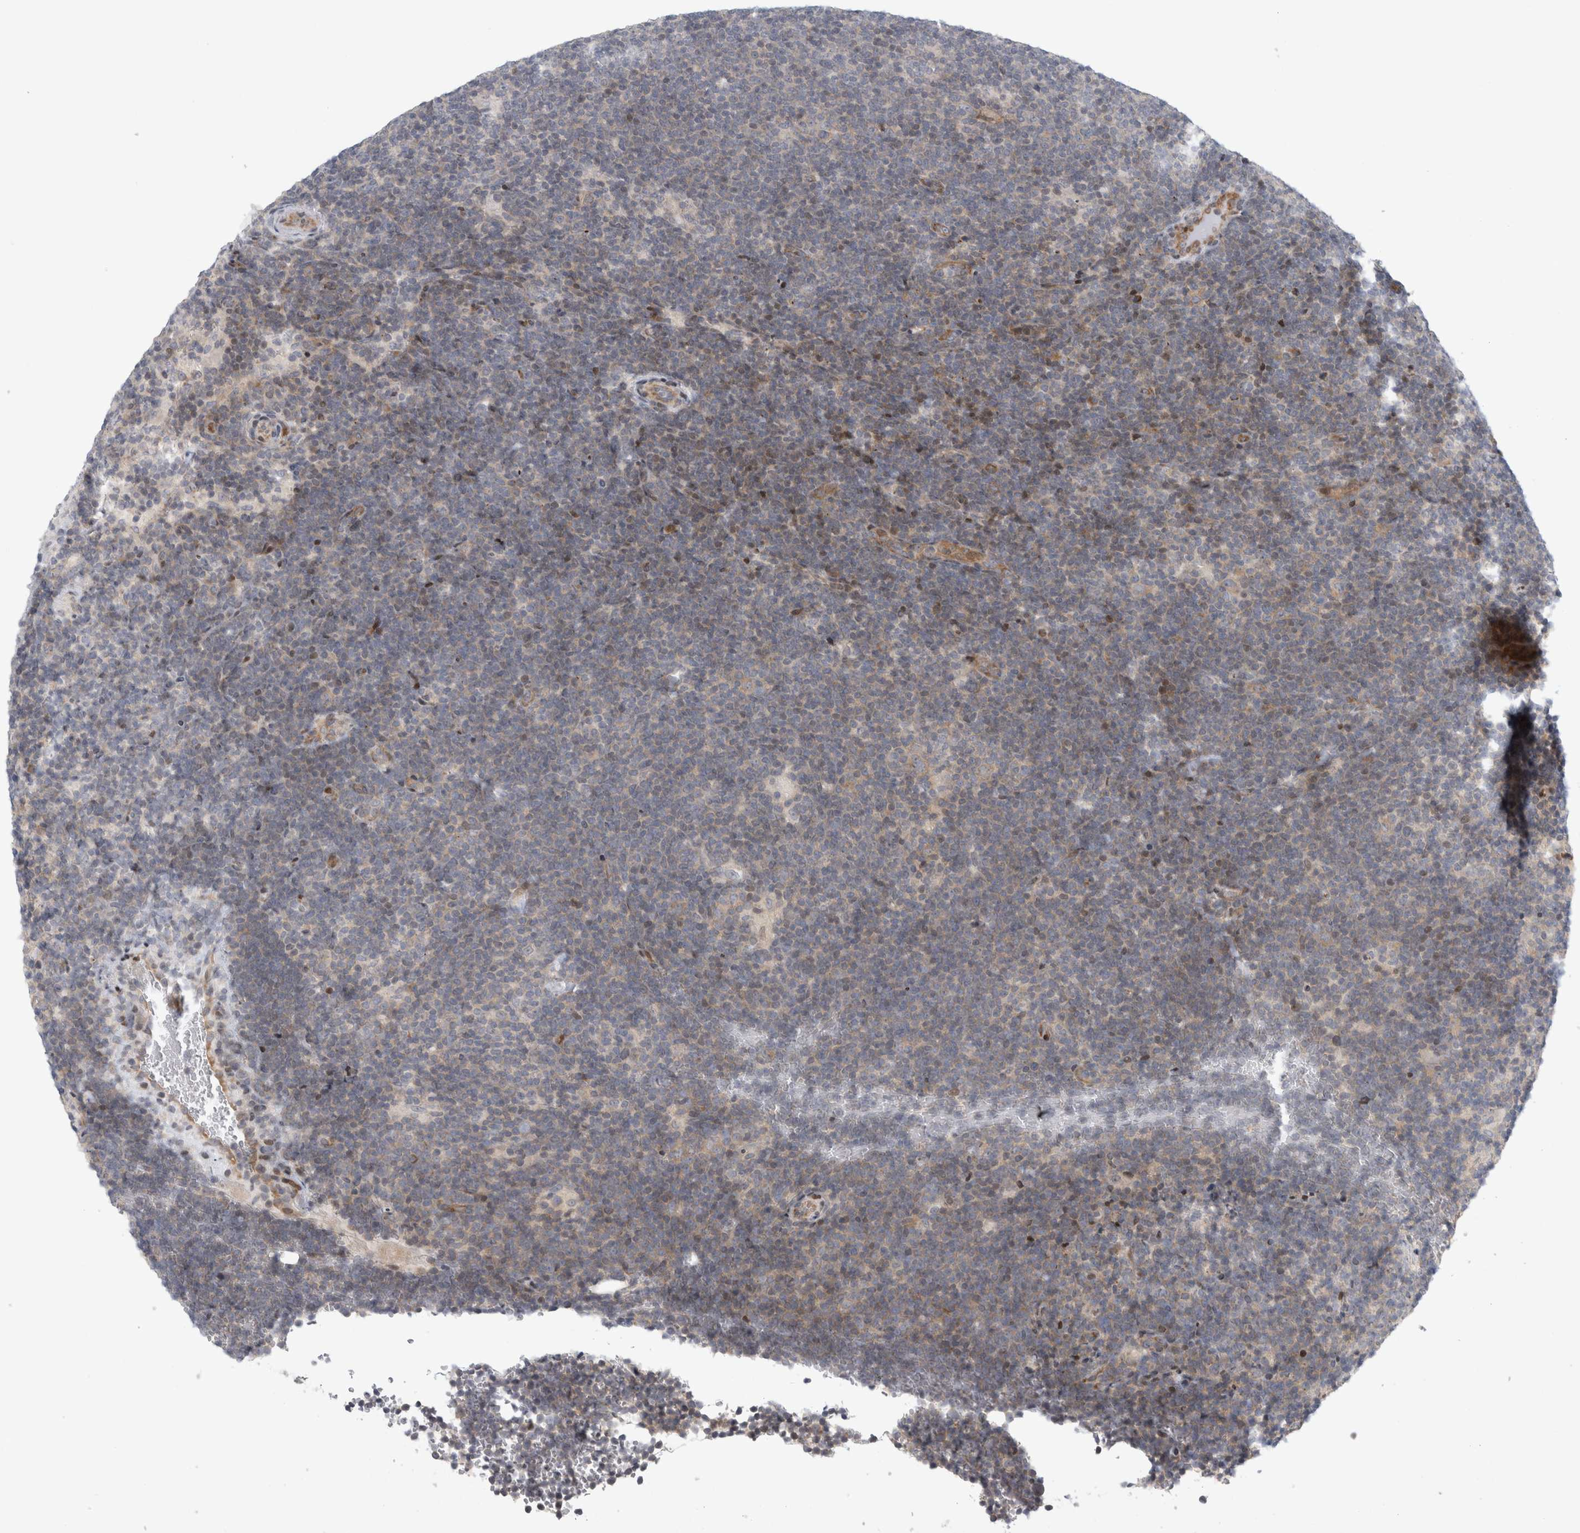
{"staining": {"intensity": "weak", "quantity": "25%-75%", "location": "cytoplasmic/membranous"}, "tissue": "lymphoma", "cell_type": "Tumor cells", "image_type": "cancer", "snomed": [{"axis": "morphology", "description": "Hodgkin's disease, NOS"}, {"axis": "topography", "description": "Lymph node"}], "caption": "A high-resolution histopathology image shows IHC staining of lymphoma, which exhibits weak cytoplasmic/membranous expression in approximately 25%-75% of tumor cells.", "gene": "UTP25", "patient": {"sex": "female", "age": 57}}